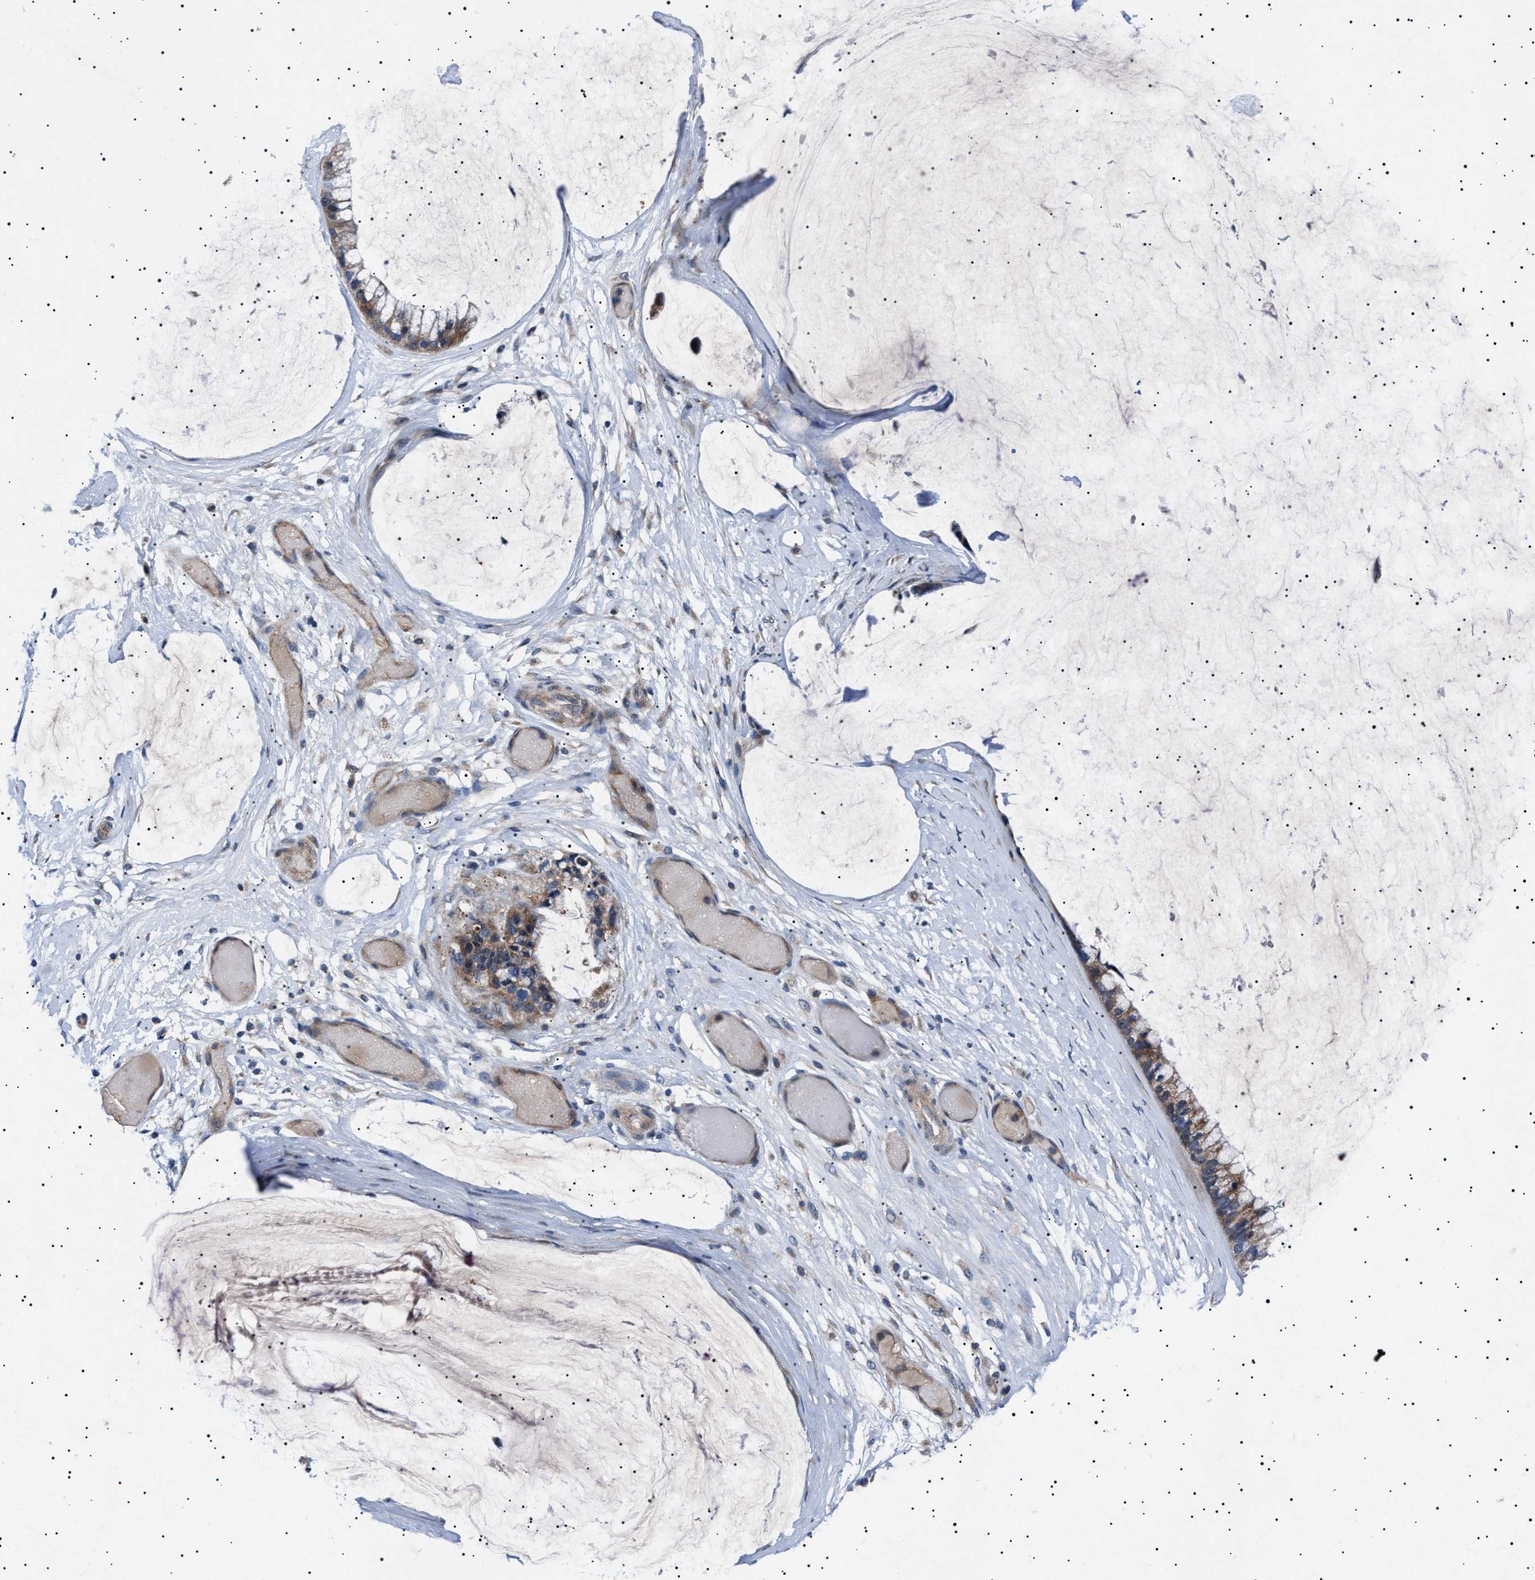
{"staining": {"intensity": "moderate", "quantity": ">75%", "location": "cytoplasmic/membranous"}, "tissue": "ovarian cancer", "cell_type": "Tumor cells", "image_type": "cancer", "snomed": [{"axis": "morphology", "description": "Cystadenocarcinoma, mucinous, NOS"}, {"axis": "topography", "description": "Ovary"}], "caption": "Ovarian cancer stained for a protein (brown) shows moderate cytoplasmic/membranous positive staining in approximately >75% of tumor cells.", "gene": "PTRH1", "patient": {"sex": "female", "age": 39}}